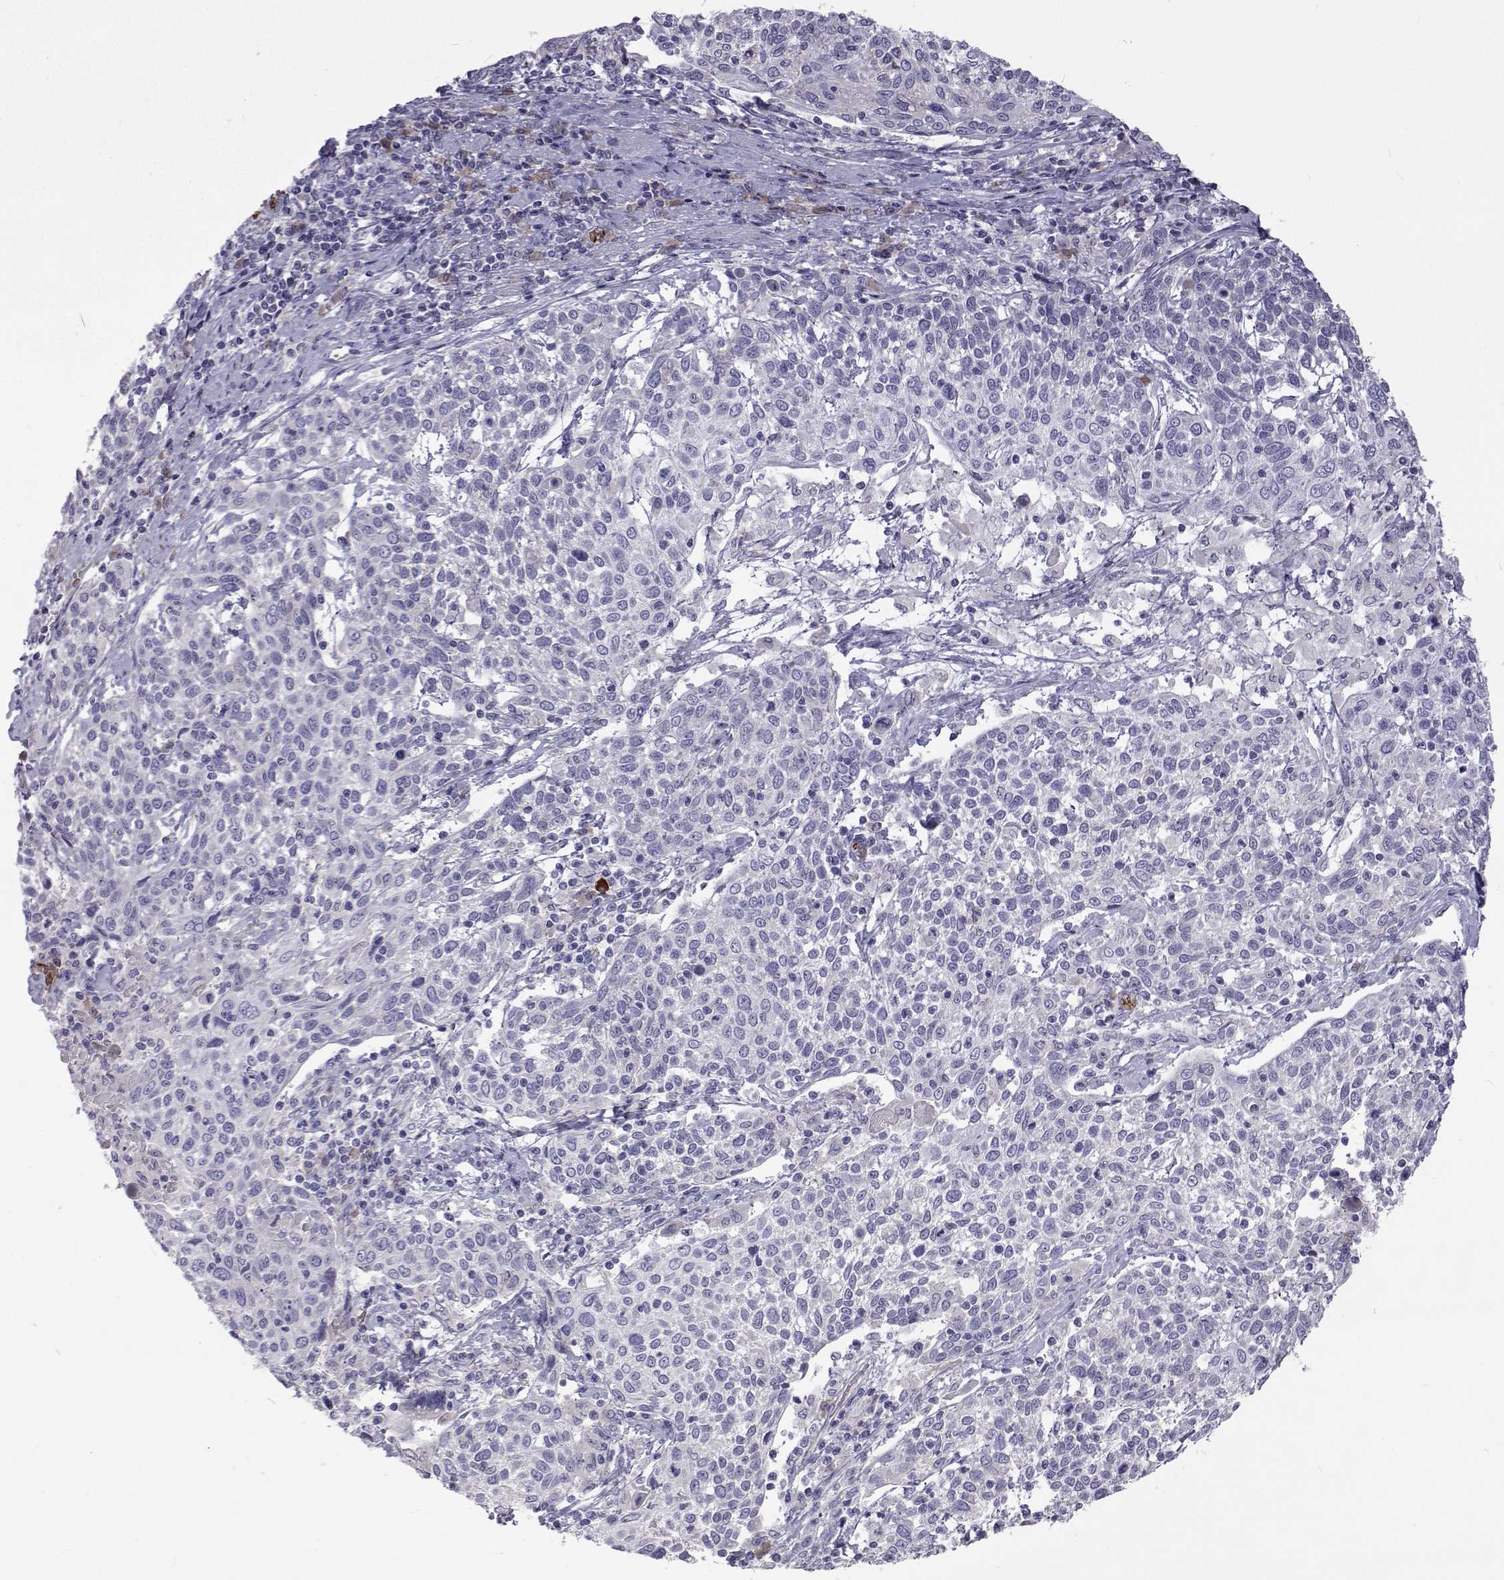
{"staining": {"intensity": "negative", "quantity": "none", "location": "none"}, "tissue": "cervical cancer", "cell_type": "Tumor cells", "image_type": "cancer", "snomed": [{"axis": "morphology", "description": "Squamous cell carcinoma, NOS"}, {"axis": "topography", "description": "Cervix"}], "caption": "Immunohistochemistry of cervical cancer (squamous cell carcinoma) displays no positivity in tumor cells.", "gene": "NPR3", "patient": {"sex": "female", "age": 61}}